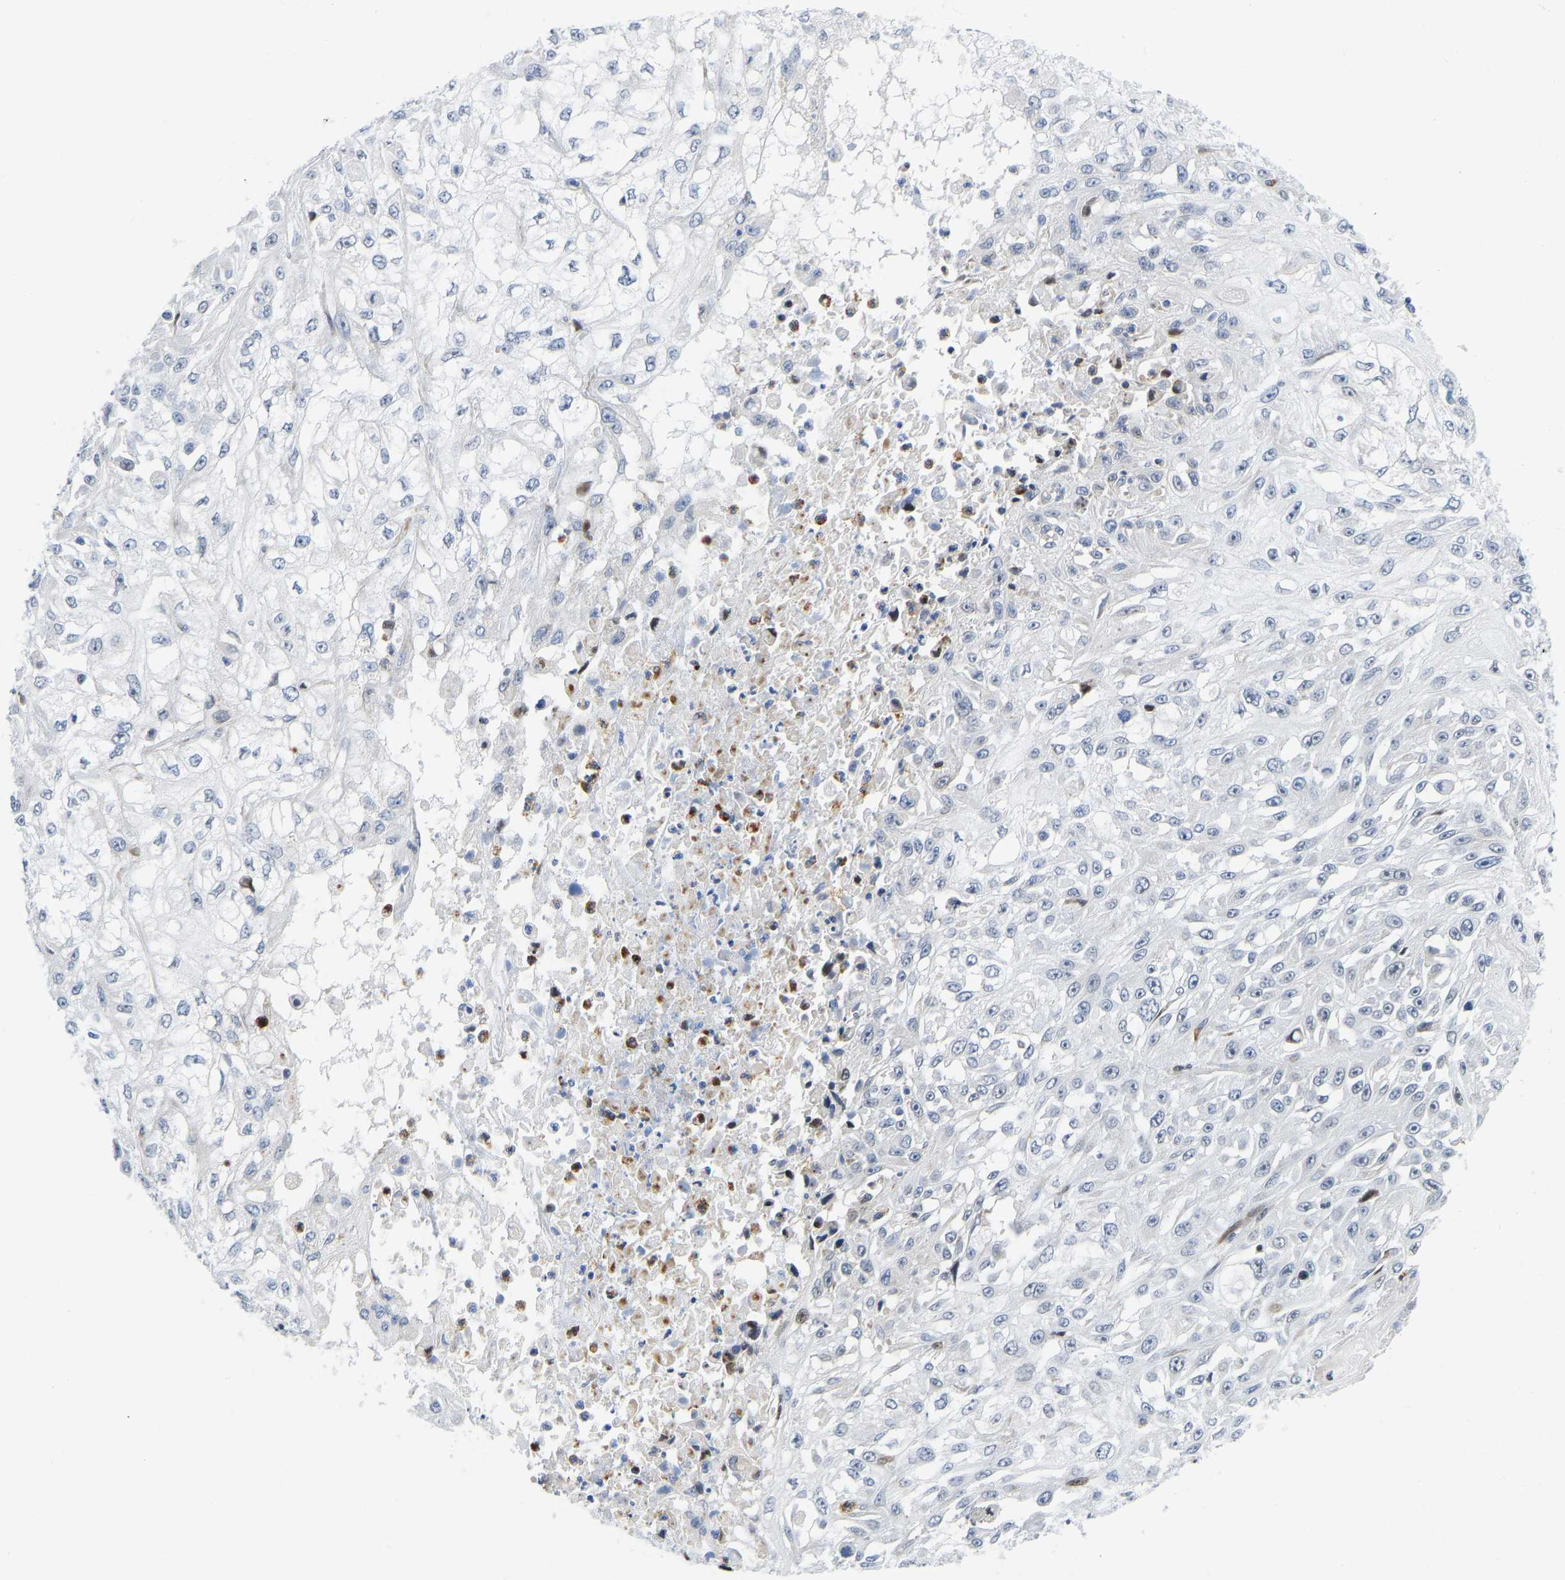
{"staining": {"intensity": "negative", "quantity": "none", "location": "none"}, "tissue": "skin cancer", "cell_type": "Tumor cells", "image_type": "cancer", "snomed": [{"axis": "morphology", "description": "Squamous cell carcinoma, NOS"}, {"axis": "morphology", "description": "Squamous cell carcinoma, metastatic, NOS"}, {"axis": "topography", "description": "Skin"}, {"axis": "topography", "description": "Lymph node"}], "caption": "Immunohistochemistry (IHC) histopathology image of skin cancer stained for a protein (brown), which exhibits no staining in tumor cells.", "gene": "HDAC5", "patient": {"sex": "male", "age": 75}}